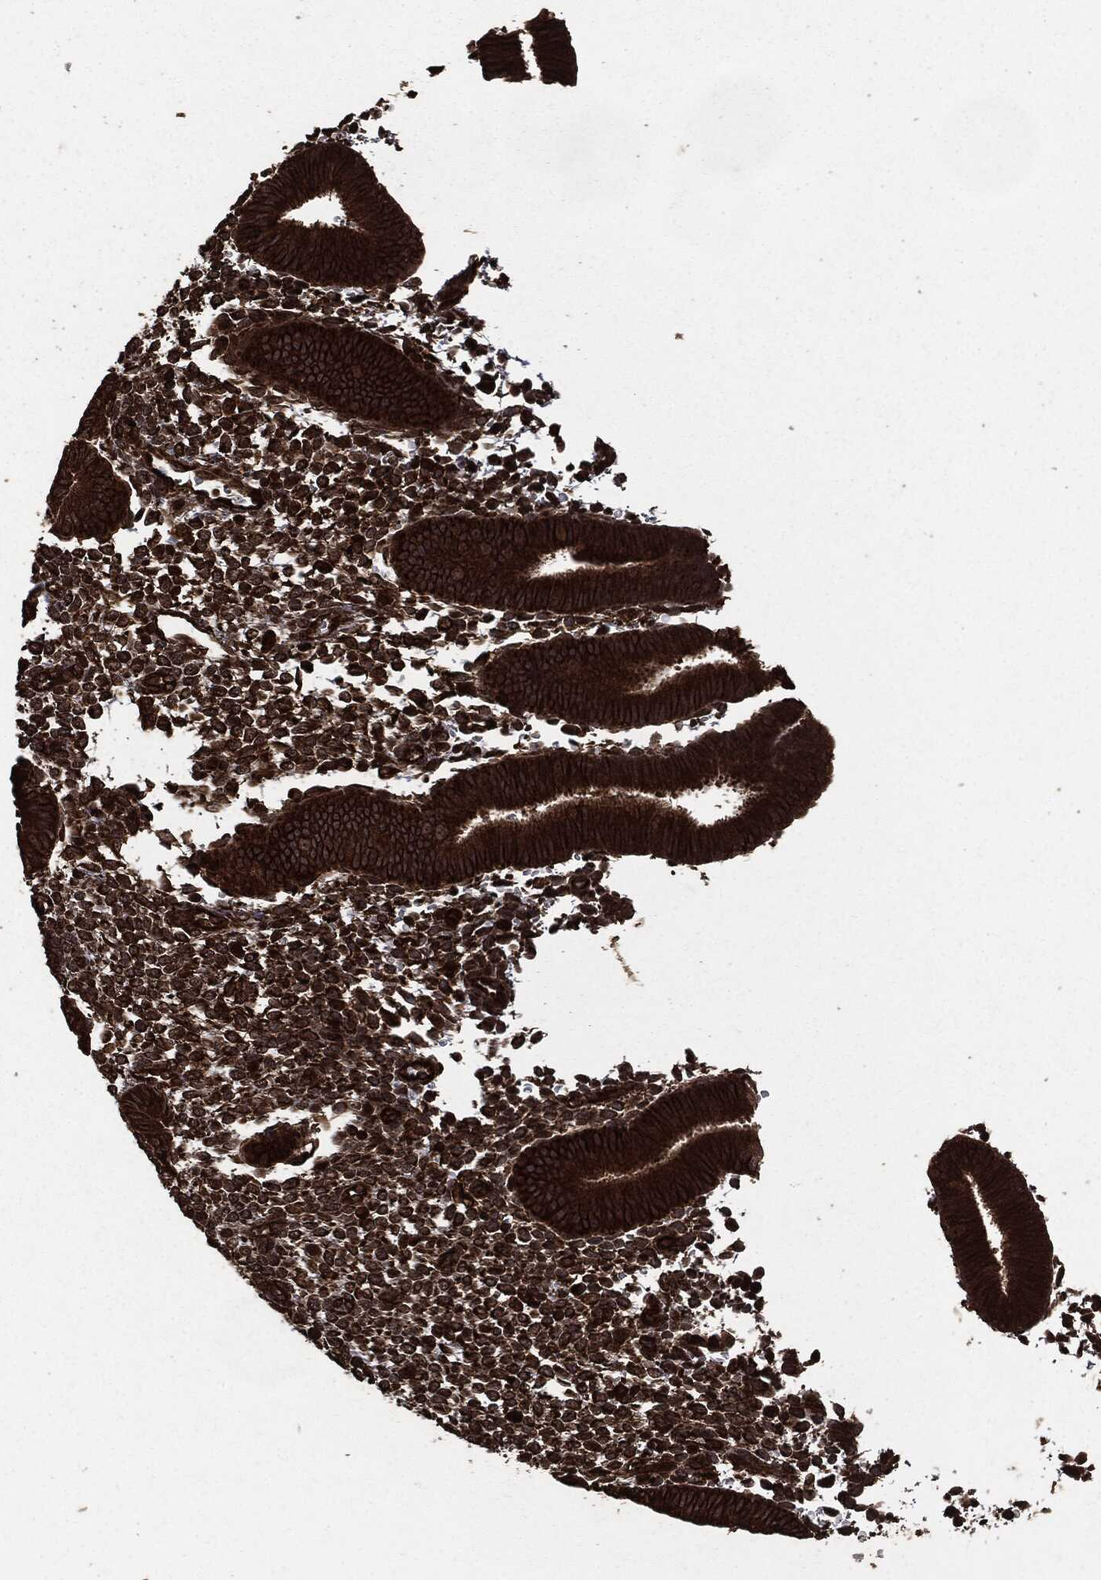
{"staining": {"intensity": "strong", "quantity": "<25%", "location": "cytoplasmic/membranous"}, "tissue": "endometrium", "cell_type": "Cells in endometrial stroma", "image_type": "normal", "snomed": [{"axis": "morphology", "description": "Normal tissue, NOS"}, {"axis": "topography", "description": "Endometrium"}], "caption": "A brown stain labels strong cytoplasmic/membranous staining of a protein in cells in endometrial stroma of unremarkable endometrium.", "gene": "HRAS", "patient": {"sex": "female", "age": 39}}